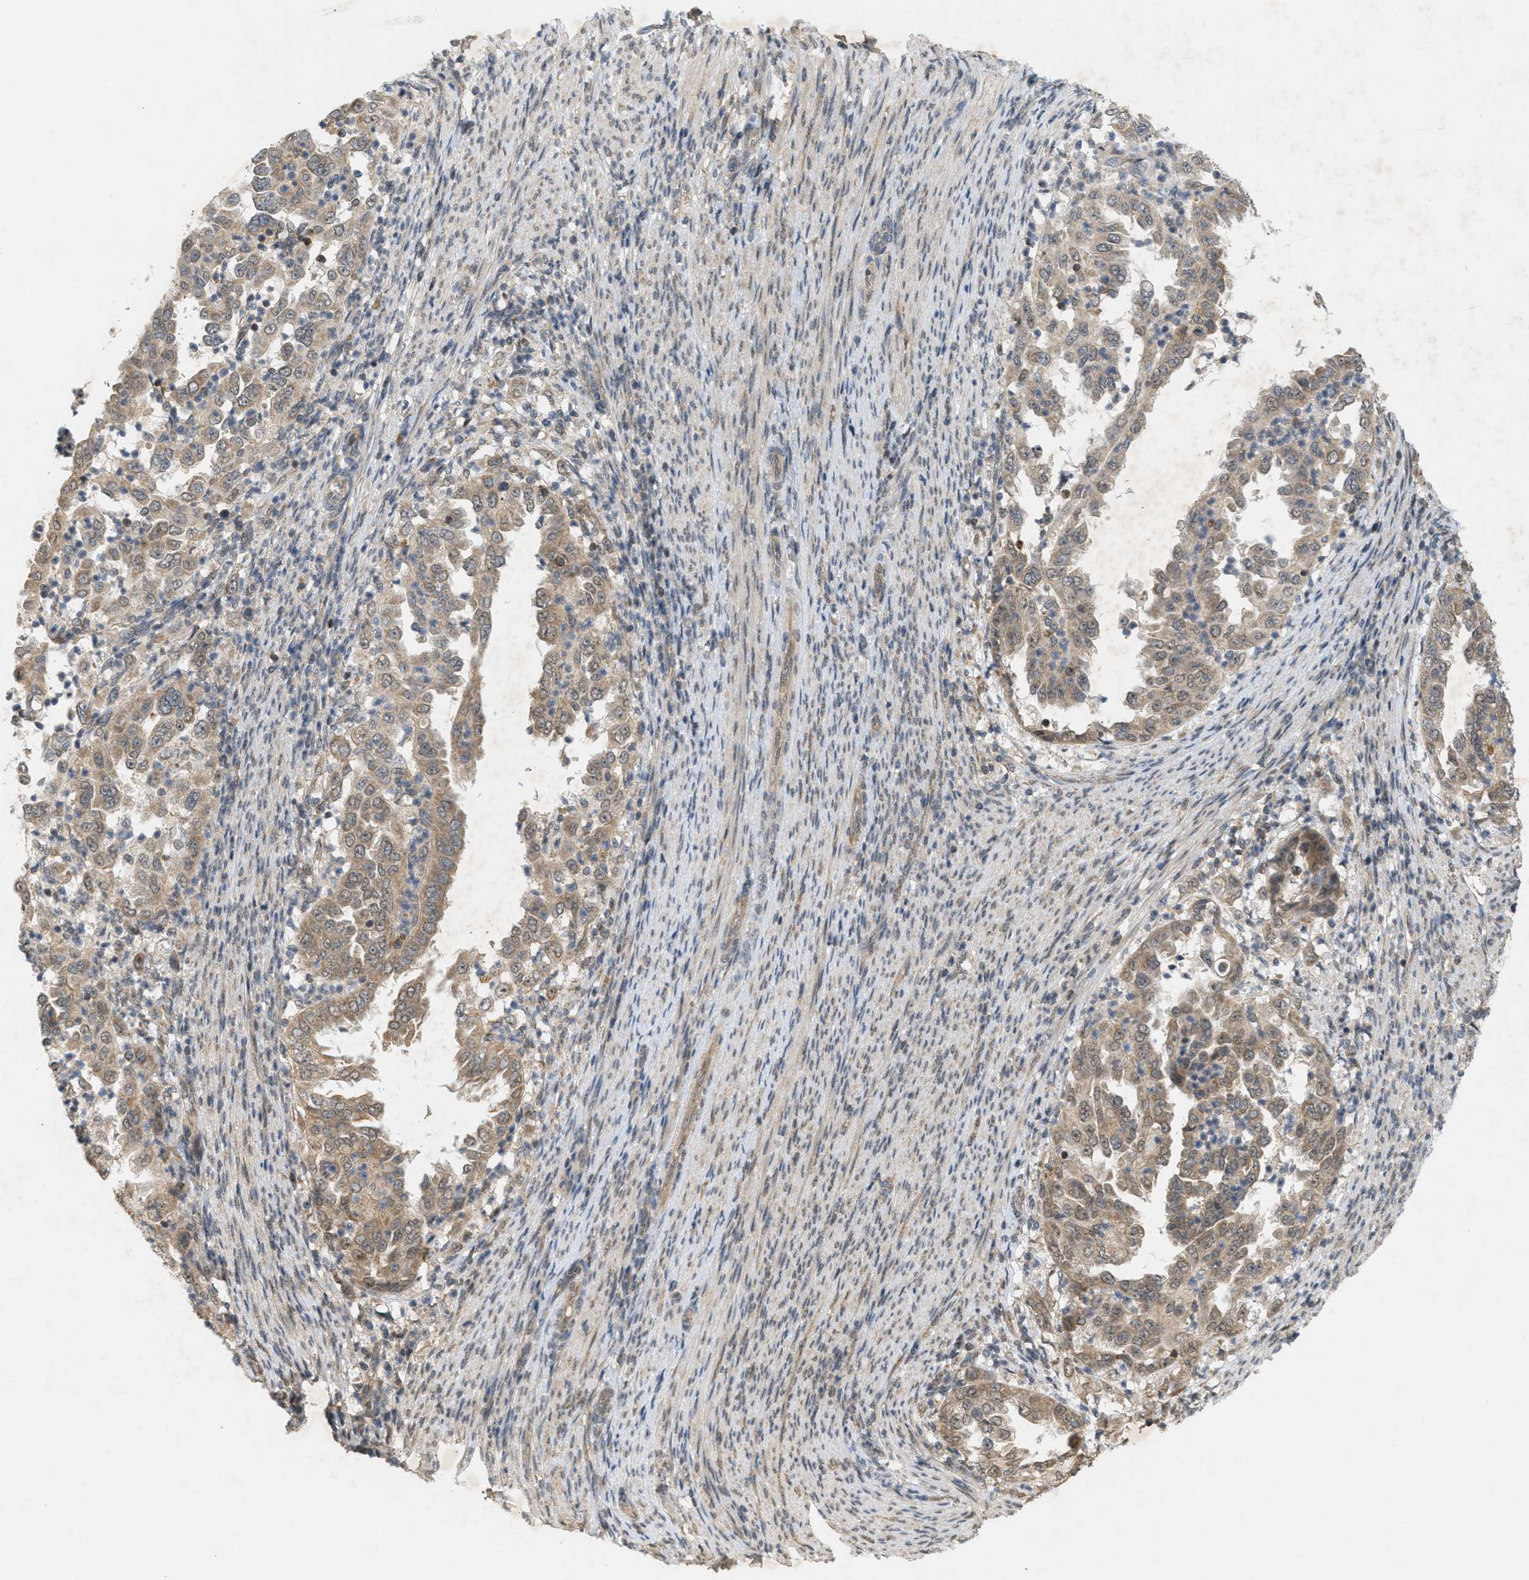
{"staining": {"intensity": "moderate", "quantity": ">75%", "location": "cytoplasmic/membranous"}, "tissue": "endometrial cancer", "cell_type": "Tumor cells", "image_type": "cancer", "snomed": [{"axis": "morphology", "description": "Adenocarcinoma, NOS"}, {"axis": "topography", "description": "Endometrium"}], "caption": "Immunohistochemistry photomicrograph of endometrial cancer (adenocarcinoma) stained for a protein (brown), which exhibits medium levels of moderate cytoplasmic/membranous staining in approximately >75% of tumor cells.", "gene": "PRKD1", "patient": {"sex": "female", "age": 85}}